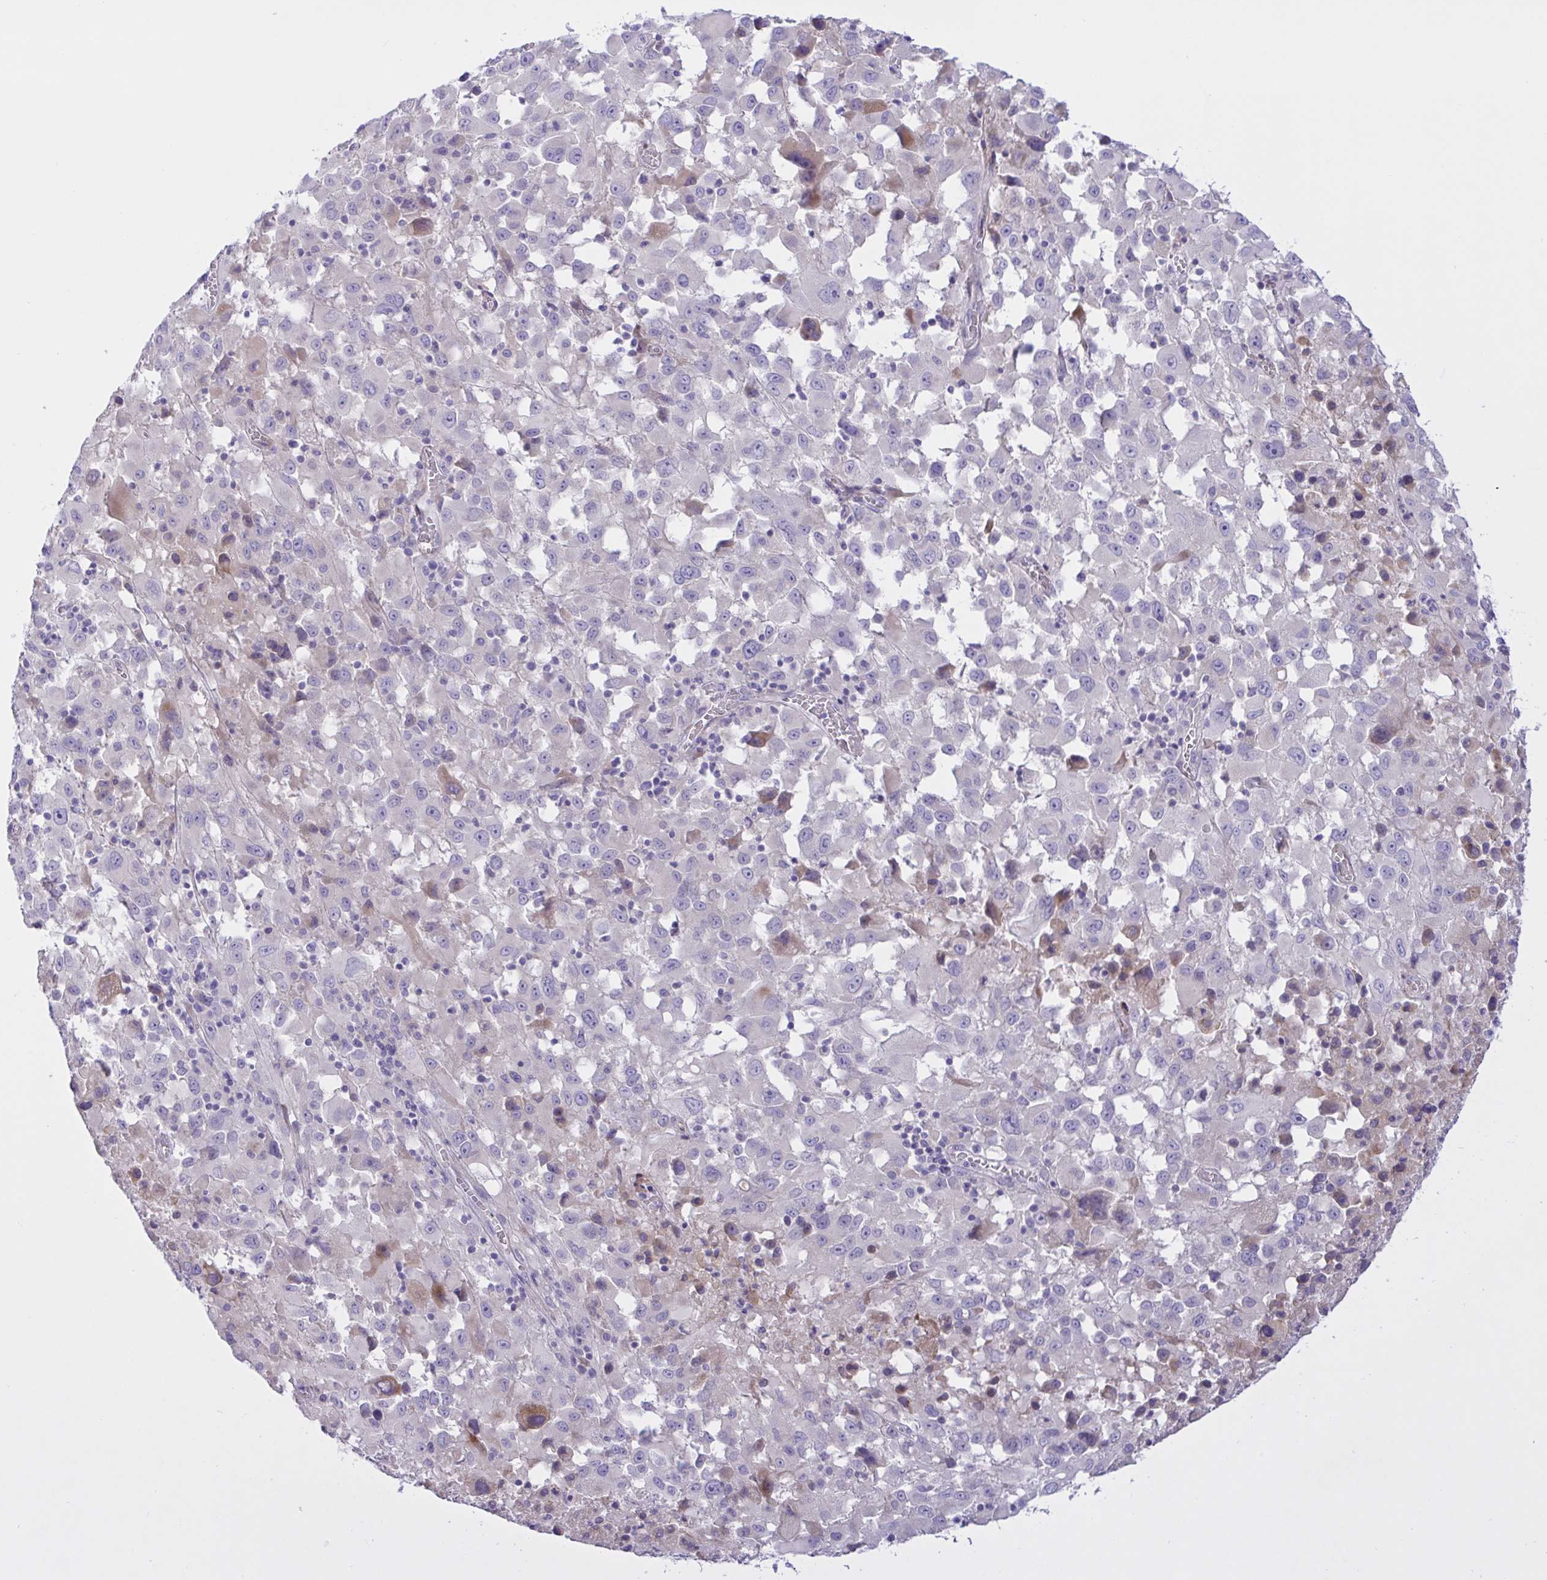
{"staining": {"intensity": "negative", "quantity": "none", "location": "none"}, "tissue": "melanoma", "cell_type": "Tumor cells", "image_type": "cancer", "snomed": [{"axis": "morphology", "description": "Malignant melanoma, Metastatic site"}, {"axis": "topography", "description": "Soft tissue"}], "caption": "The micrograph shows no staining of tumor cells in melanoma.", "gene": "FAM86B1", "patient": {"sex": "male", "age": 50}}